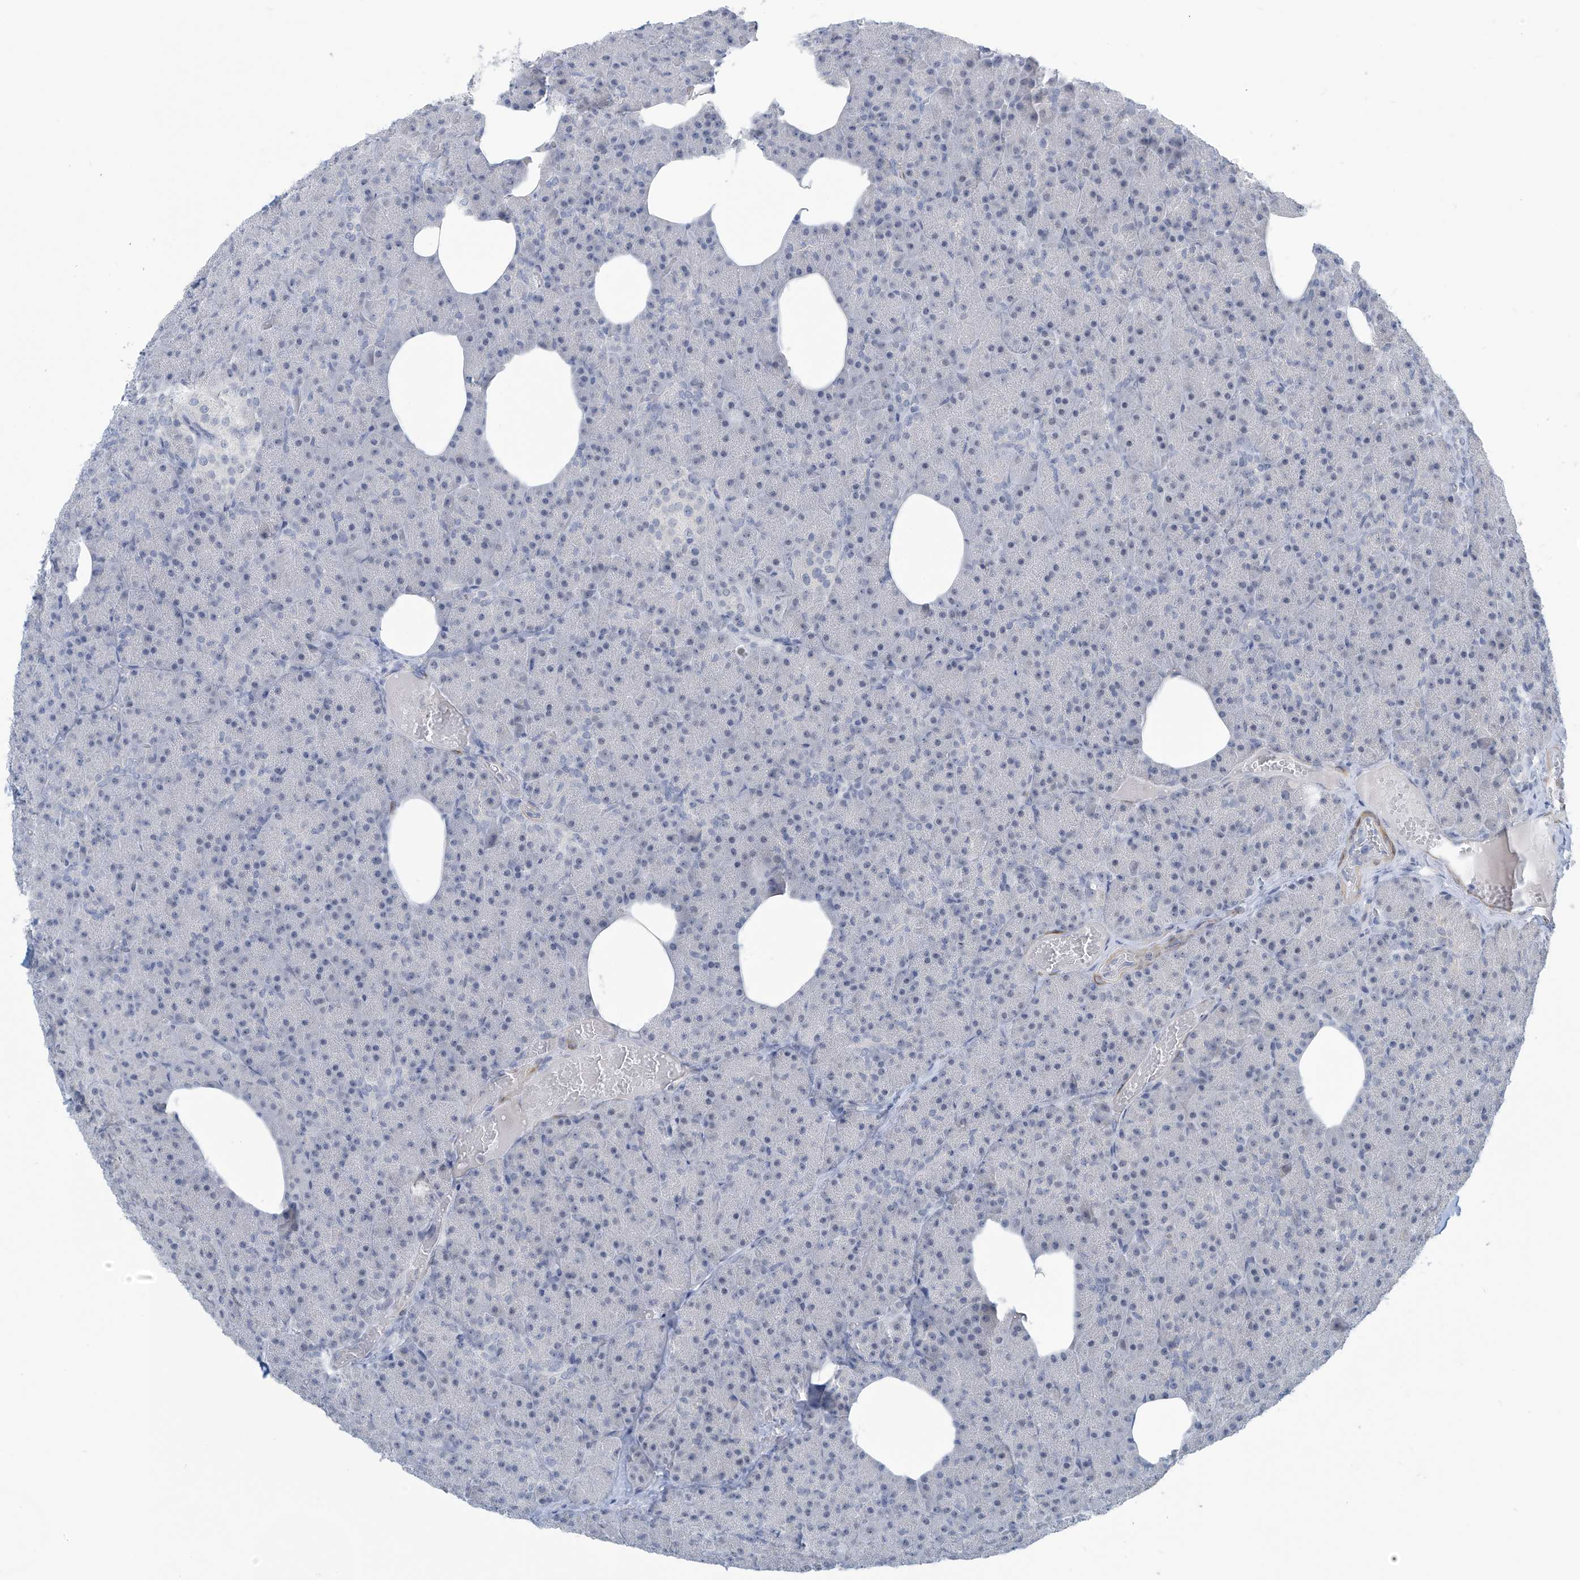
{"staining": {"intensity": "negative", "quantity": "none", "location": "none"}, "tissue": "pancreas", "cell_type": "Exocrine glandular cells", "image_type": "normal", "snomed": [{"axis": "morphology", "description": "Normal tissue, NOS"}, {"axis": "morphology", "description": "Carcinoid, malignant, NOS"}, {"axis": "topography", "description": "Pancreas"}], "caption": "The image demonstrates no staining of exocrine glandular cells in unremarkable pancreas.", "gene": "METAP1D", "patient": {"sex": "female", "age": 35}}